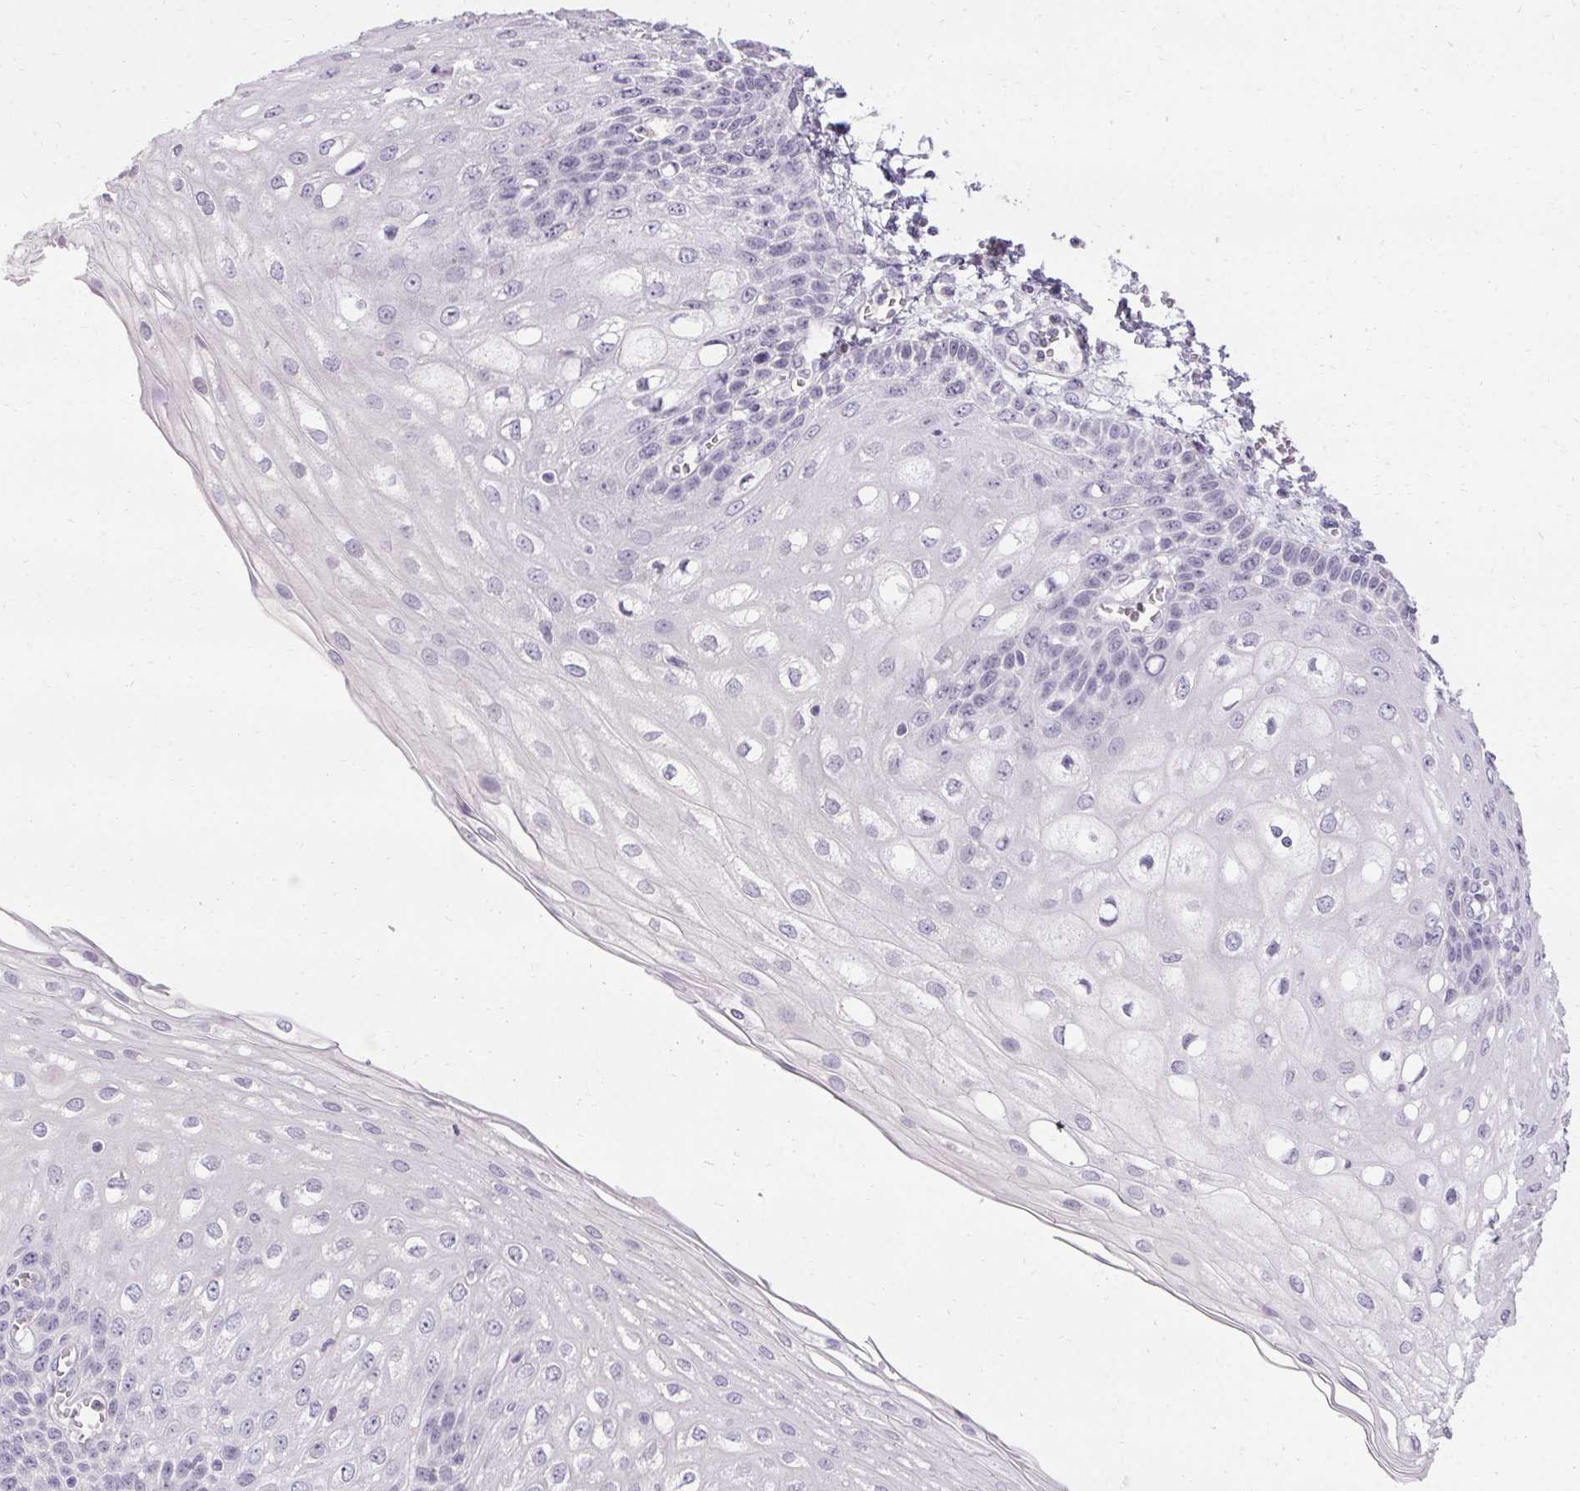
{"staining": {"intensity": "negative", "quantity": "none", "location": "none"}, "tissue": "esophagus", "cell_type": "Squamous epithelial cells", "image_type": "normal", "snomed": [{"axis": "morphology", "description": "Normal tissue, NOS"}, {"axis": "morphology", "description": "Adenocarcinoma, NOS"}, {"axis": "topography", "description": "Esophagus"}], "caption": "A high-resolution photomicrograph shows immunohistochemistry staining of unremarkable esophagus, which exhibits no significant positivity in squamous epithelial cells.", "gene": "PMEL", "patient": {"sex": "male", "age": 81}}